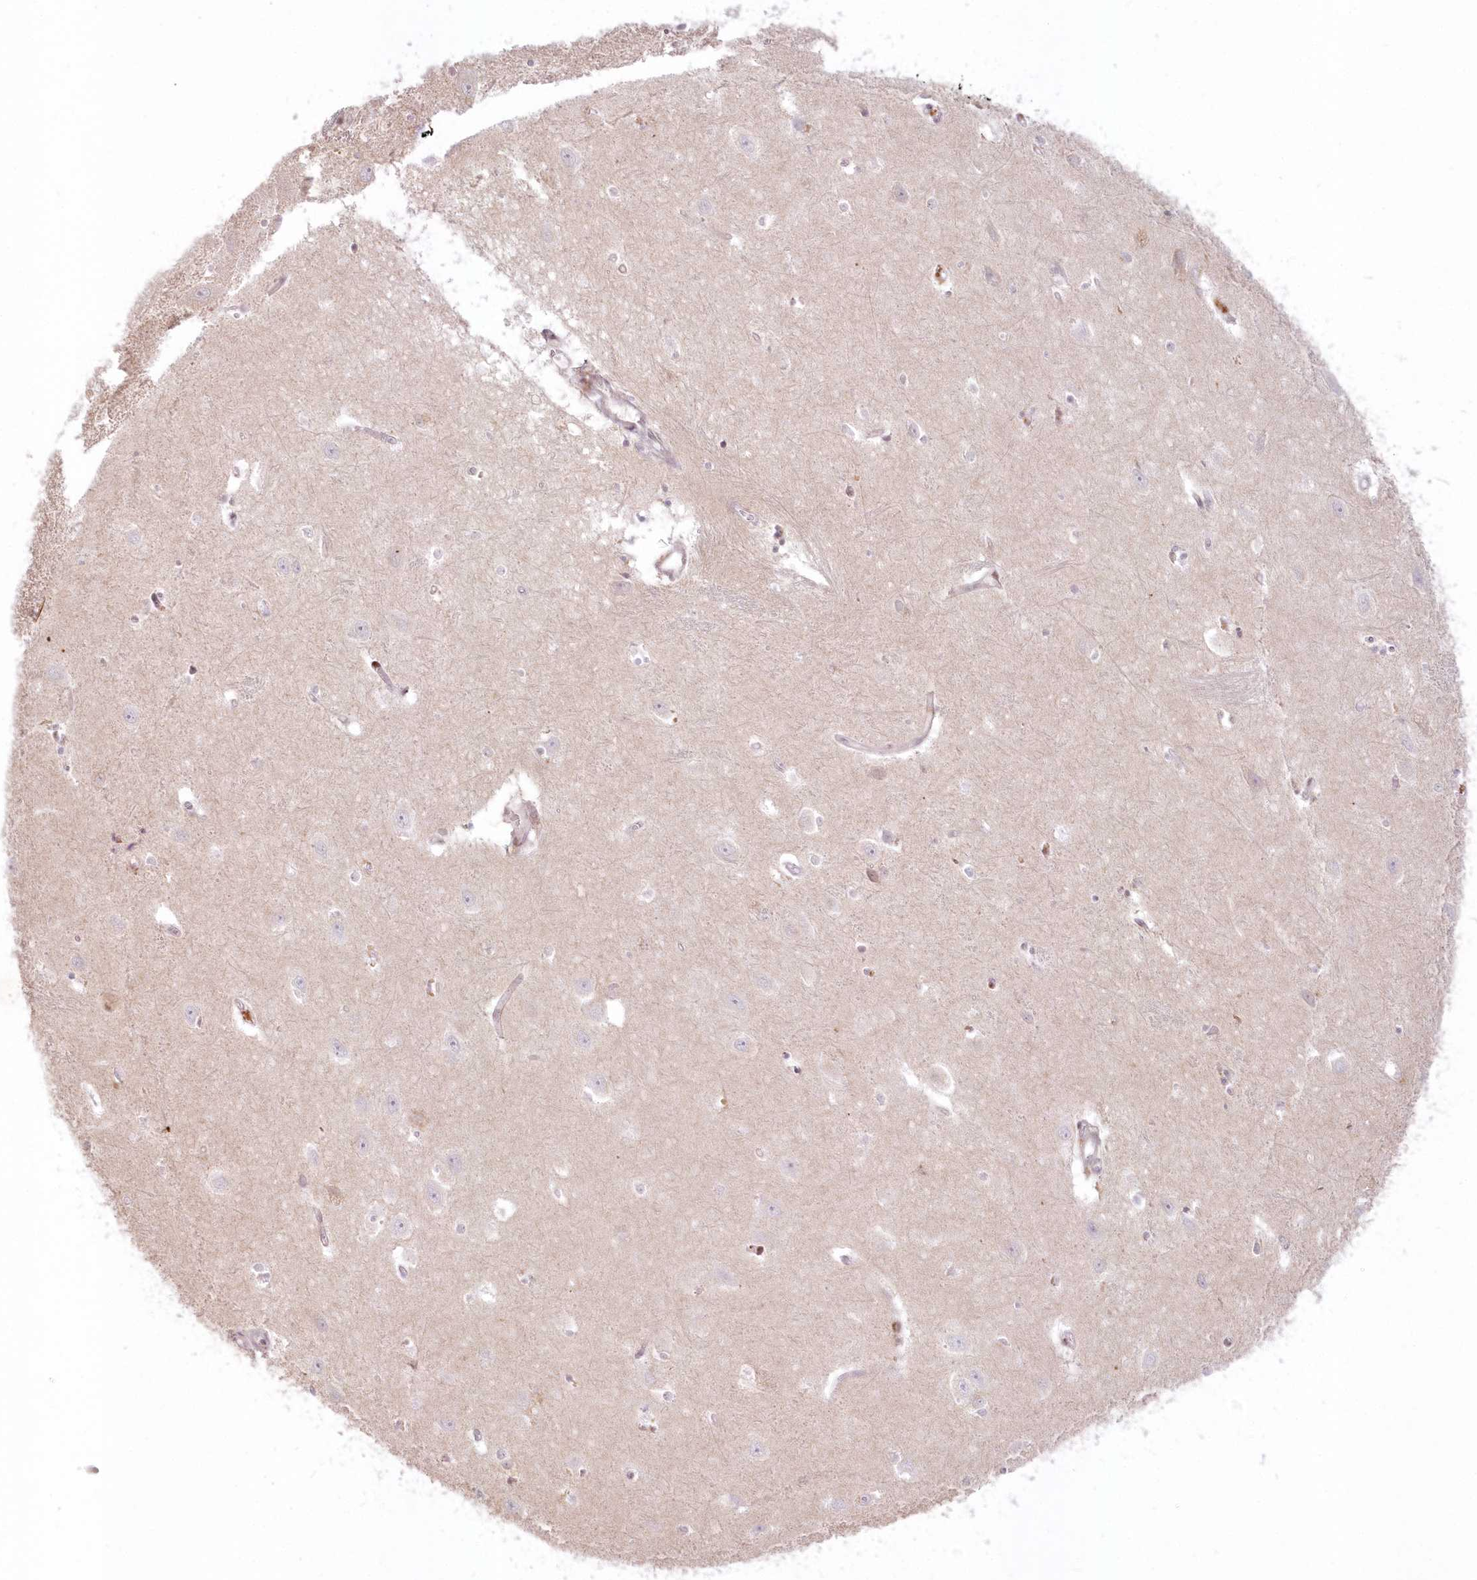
{"staining": {"intensity": "negative", "quantity": "none", "location": "none"}, "tissue": "hippocampus", "cell_type": "Glial cells", "image_type": "normal", "snomed": [{"axis": "morphology", "description": "Normal tissue, NOS"}, {"axis": "topography", "description": "Hippocampus"}], "caption": "Glial cells show no significant protein staining in normal hippocampus. (Stains: DAB (3,3'-diaminobenzidine) immunohistochemistry with hematoxylin counter stain, Microscopy: brightfield microscopy at high magnification).", "gene": "MTMR3", "patient": {"sex": "female", "age": 64}}